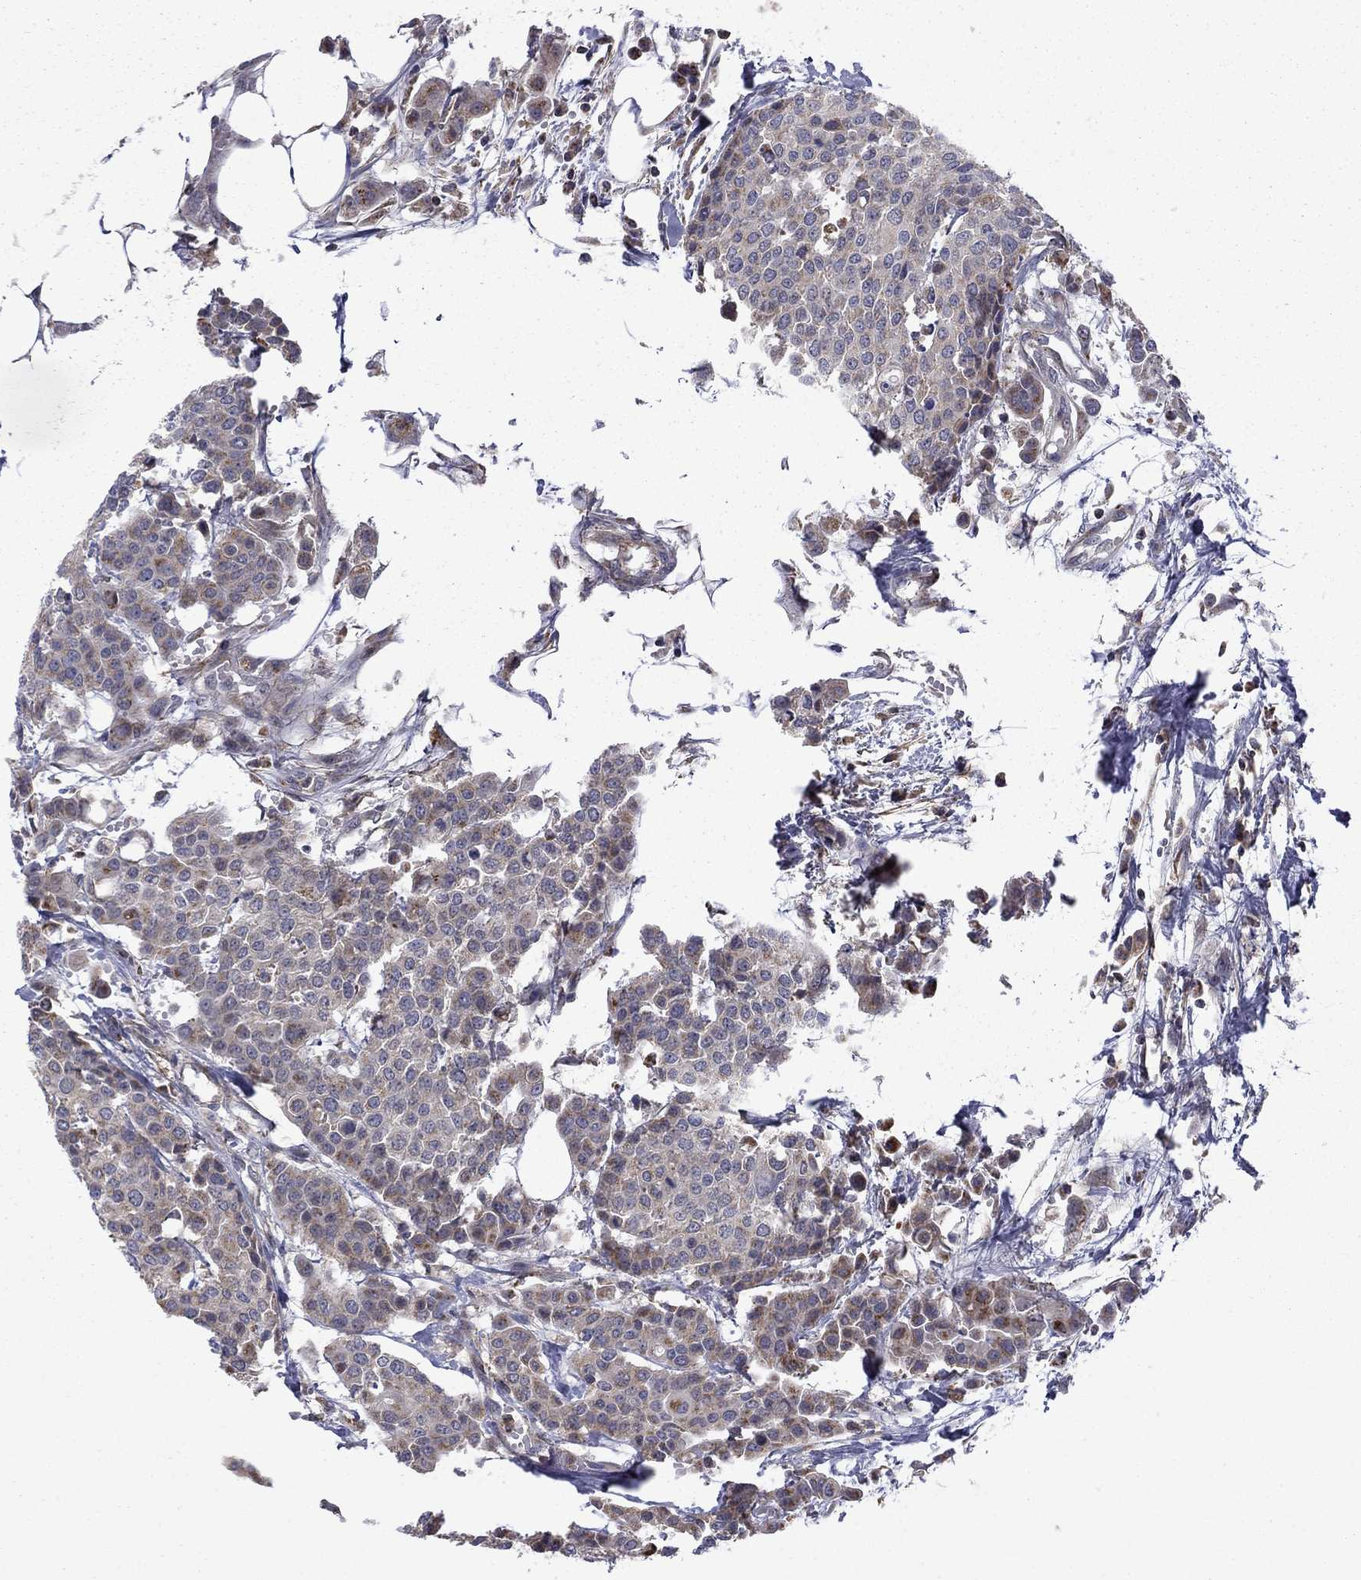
{"staining": {"intensity": "weak", "quantity": "<25%", "location": "cytoplasmic/membranous"}, "tissue": "carcinoid", "cell_type": "Tumor cells", "image_type": "cancer", "snomed": [{"axis": "morphology", "description": "Carcinoid, malignant, NOS"}, {"axis": "topography", "description": "Colon"}], "caption": "This is an immunohistochemistry image of carcinoid. There is no positivity in tumor cells.", "gene": "DOP1B", "patient": {"sex": "male", "age": 81}}